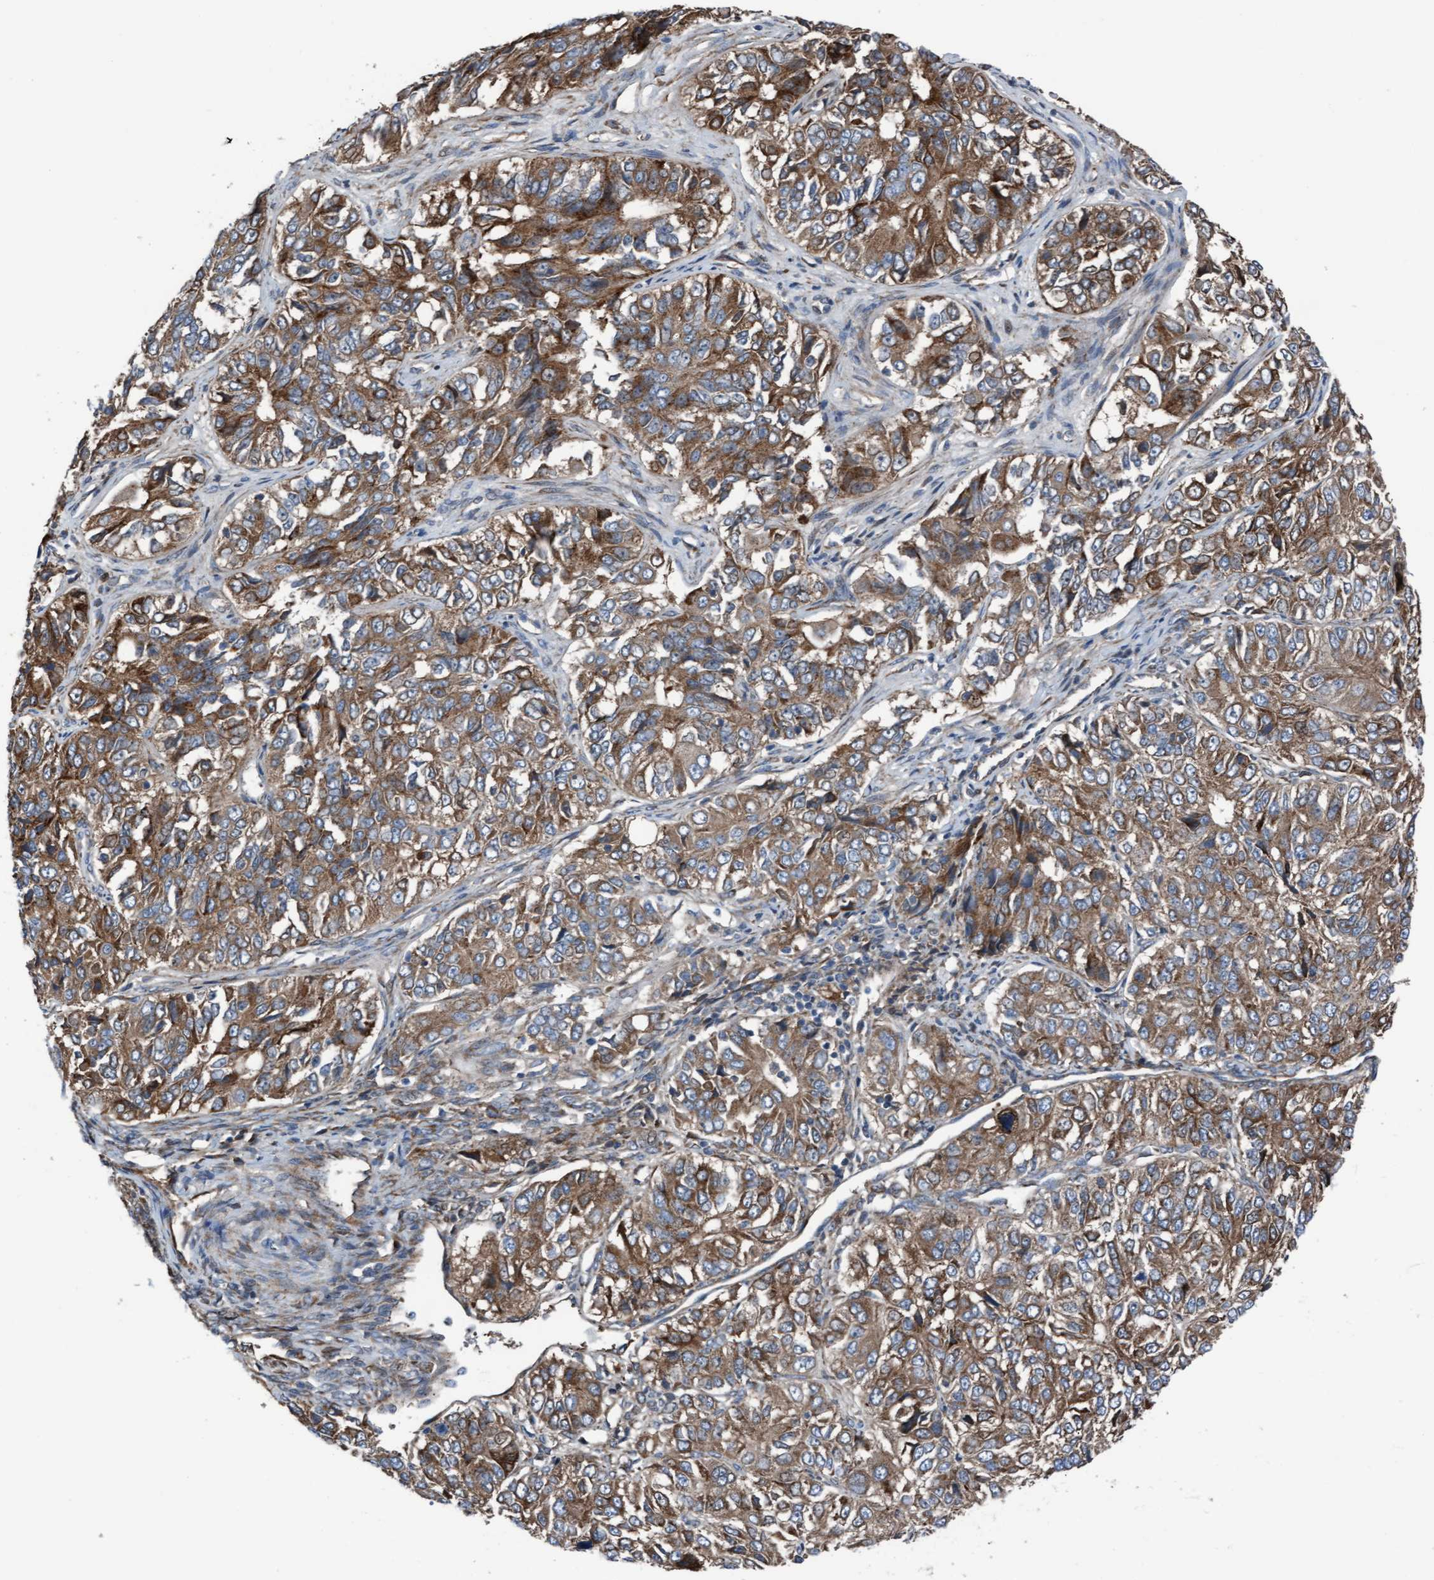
{"staining": {"intensity": "moderate", "quantity": ">75%", "location": "cytoplasmic/membranous"}, "tissue": "ovarian cancer", "cell_type": "Tumor cells", "image_type": "cancer", "snomed": [{"axis": "morphology", "description": "Carcinoma, endometroid"}, {"axis": "topography", "description": "Ovary"}], "caption": "Immunohistochemistry (IHC) (DAB) staining of ovarian cancer demonstrates moderate cytoplasmic/membranous protein staining in approximately >75% of tumor cells.", "gene": "KLHL26", "patient": {"sex": "female", "age": 51}}